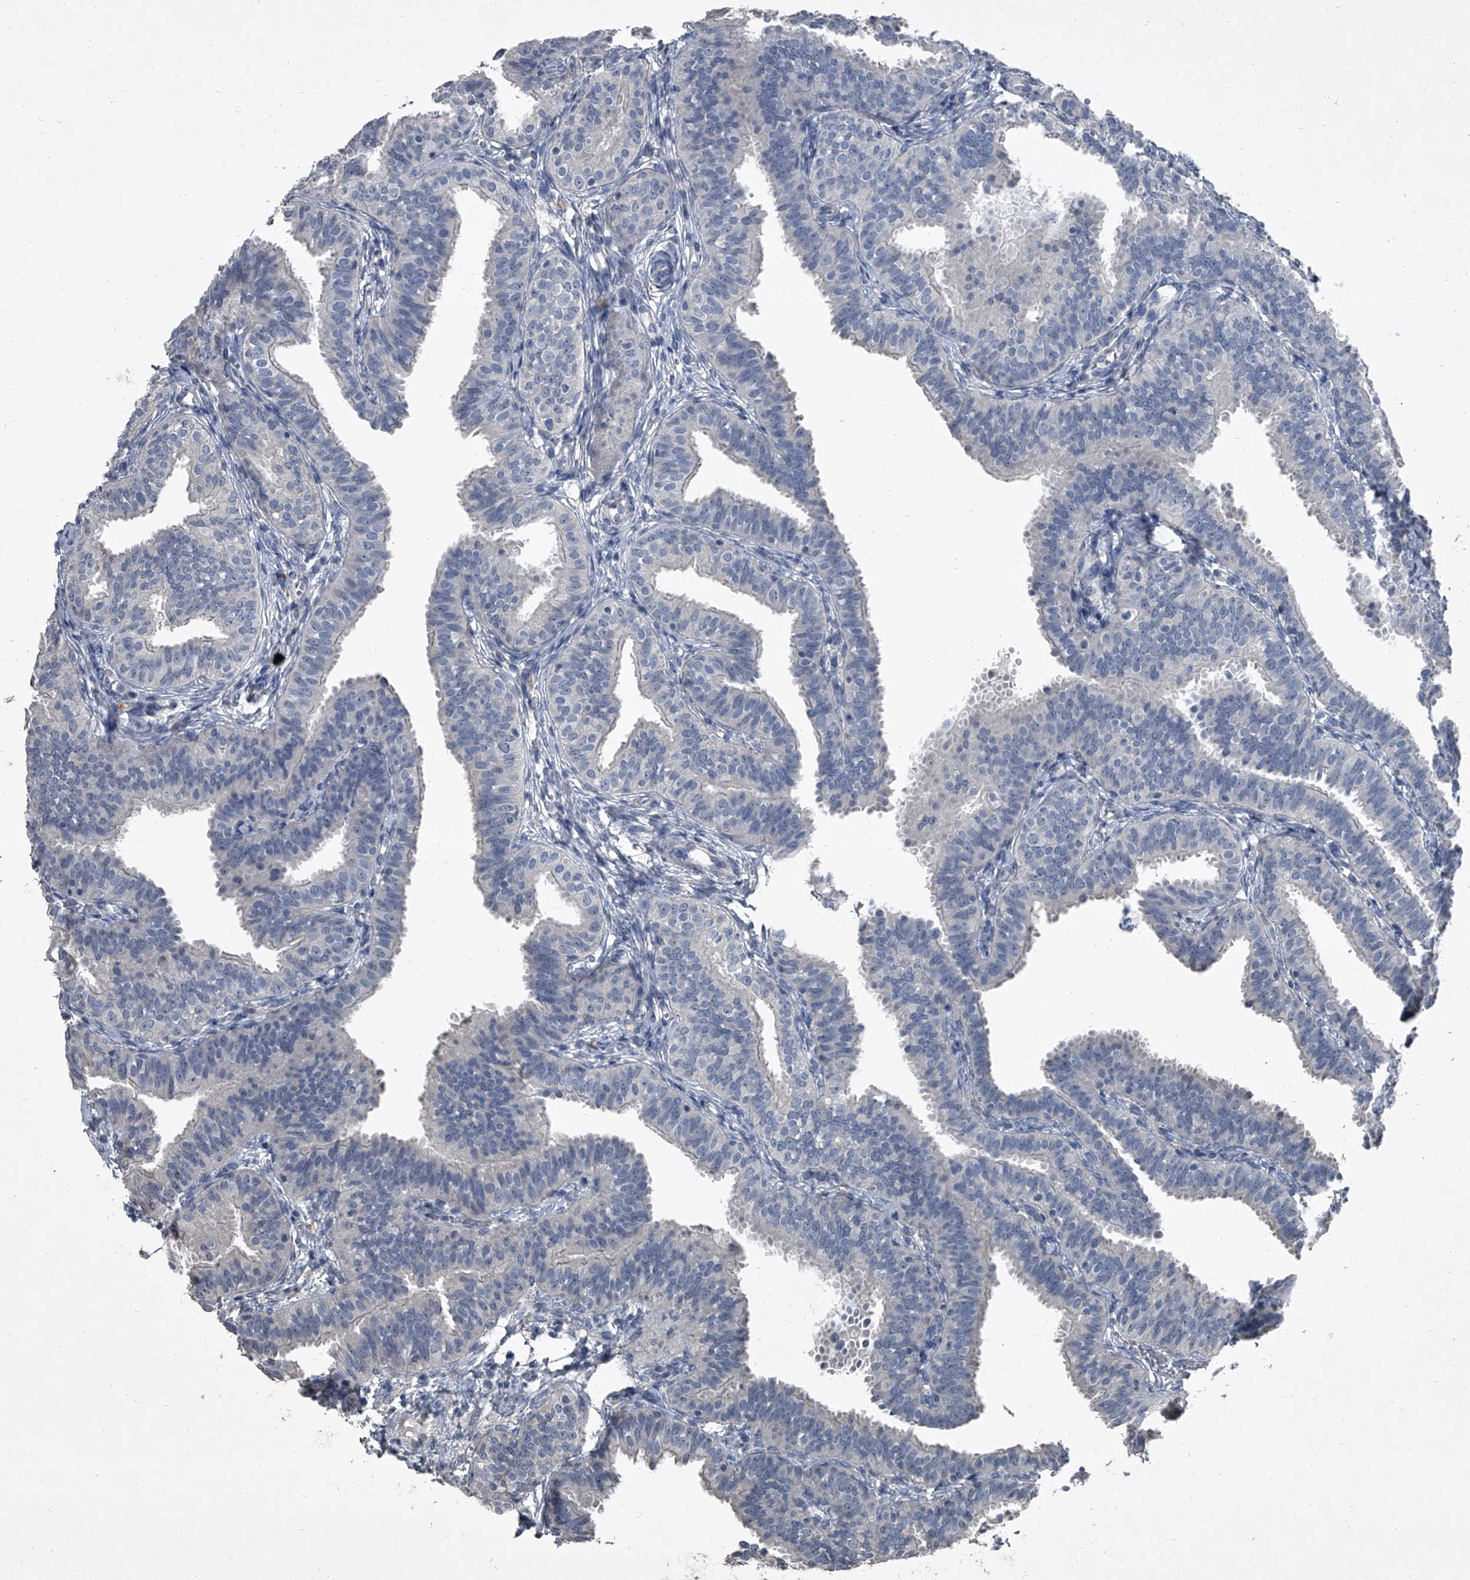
{"staining": {"intensity": "negative", "quantity": "none", "location": "none"}, "tissue": "fallopian tube", "cell_type": "Glandular cells", "image_type": "normal", "snomed": [{"axis": "morphology", "description": "Normal tissue, NOS"}, {"axis": "topography", "description": "Fallopian tube"}], "caption": "IHC histopathology image of benign fallopian tube: human fallopian tube stained with DAB (3,3'-diaminobenzidine) displays no significant protein staining in glandular cells.", "gene": "HEPHL1", "patient": {"sex": "female", "age": 35}}